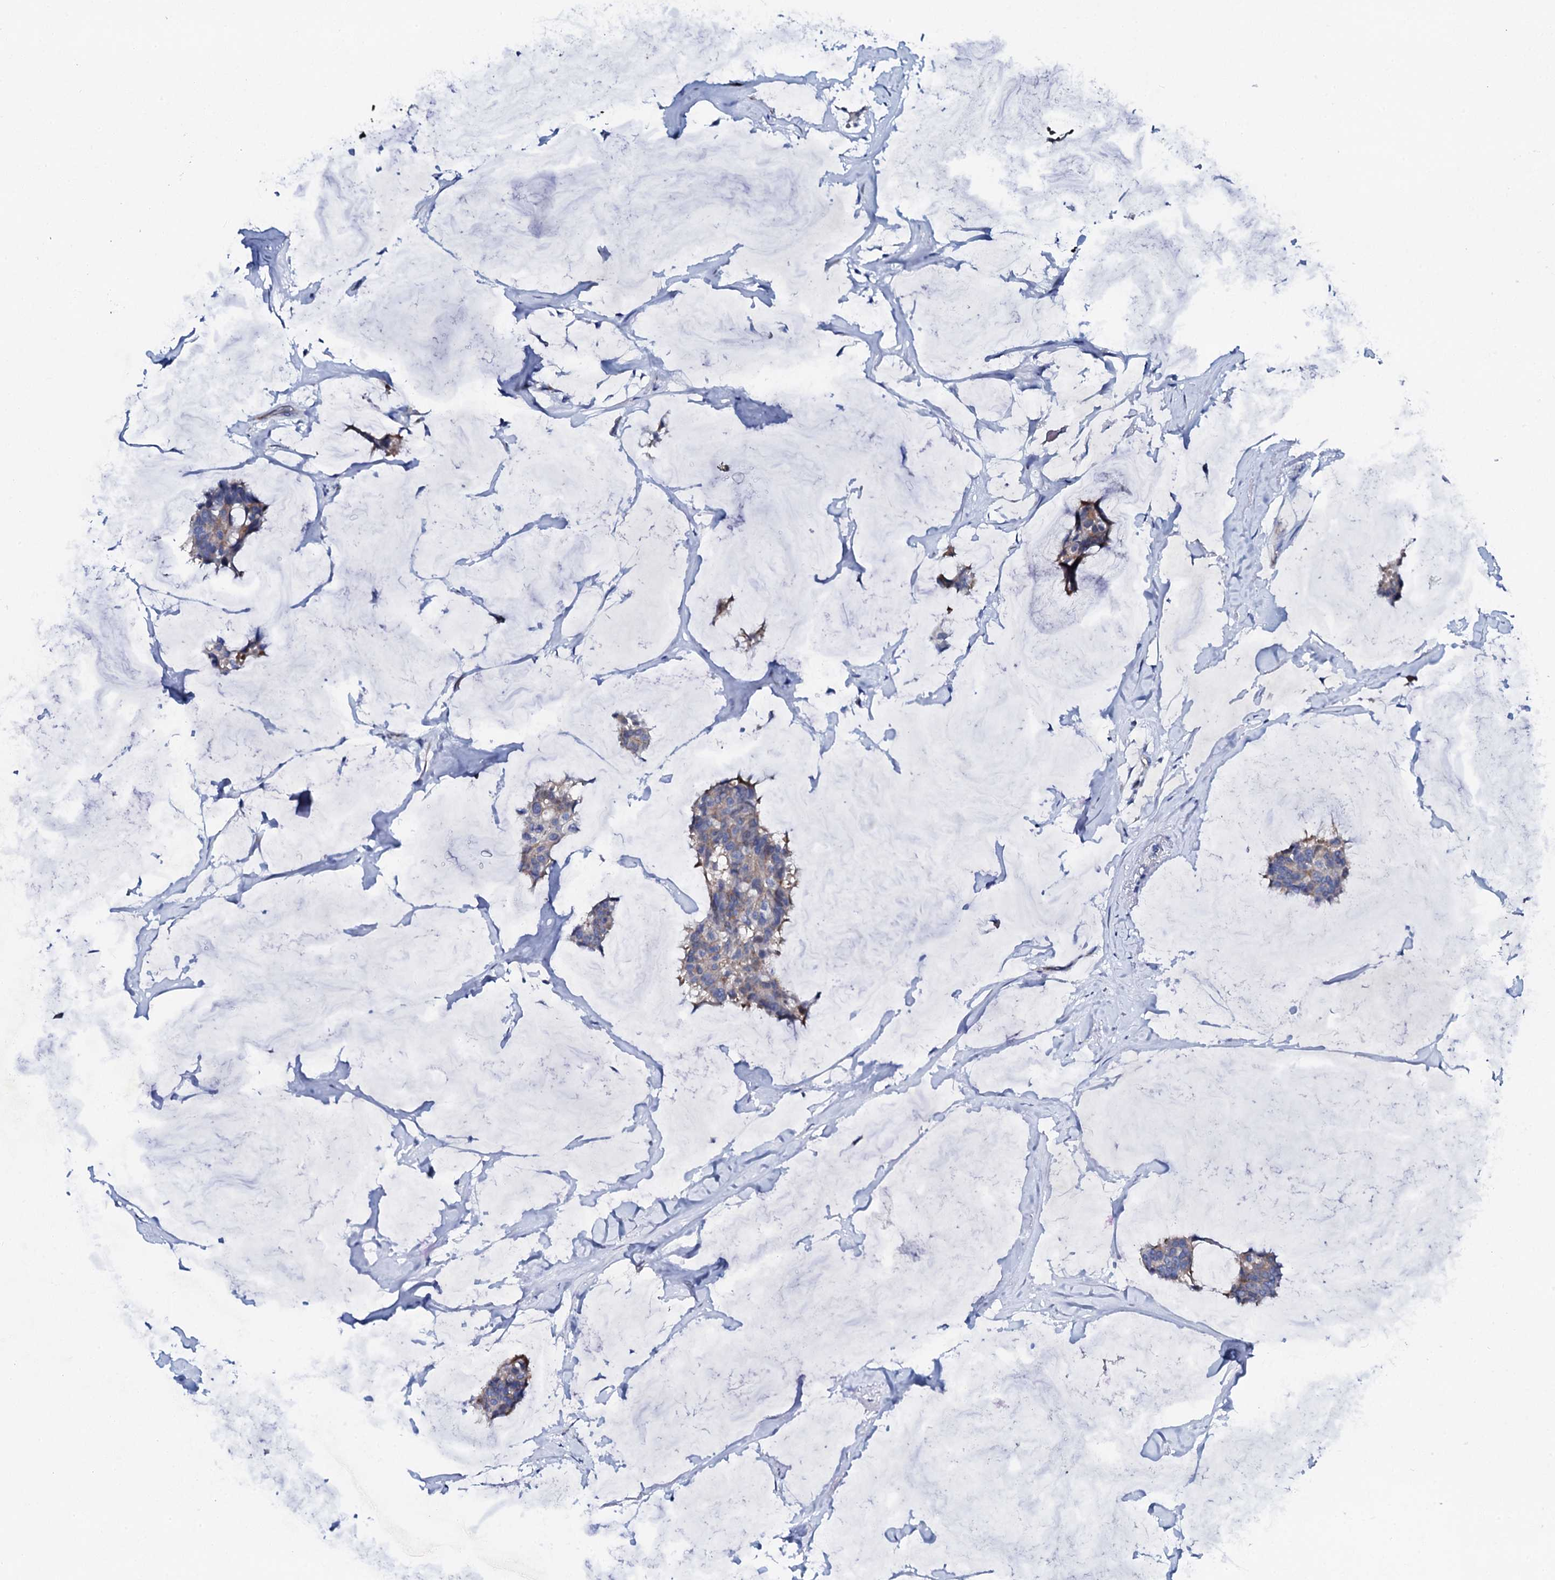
{"staining": {"intensity": "negative", "quantity": "none", "location": "none"}, "tissue": "breast cancer", "cell_type": "Tumor cells", "image_type": "cancer", "snomed": [{"axis": "morphology", "description": "Duct carcinoma"}, {"axis": "topography", "description": "Breast"}], "caption": "This is an IHC image of breast cancer (intraductal carcinoma). There is no staining in tumor cells.", "gene": "TRDN", "patient": {"sex": "female", "age": 93}}